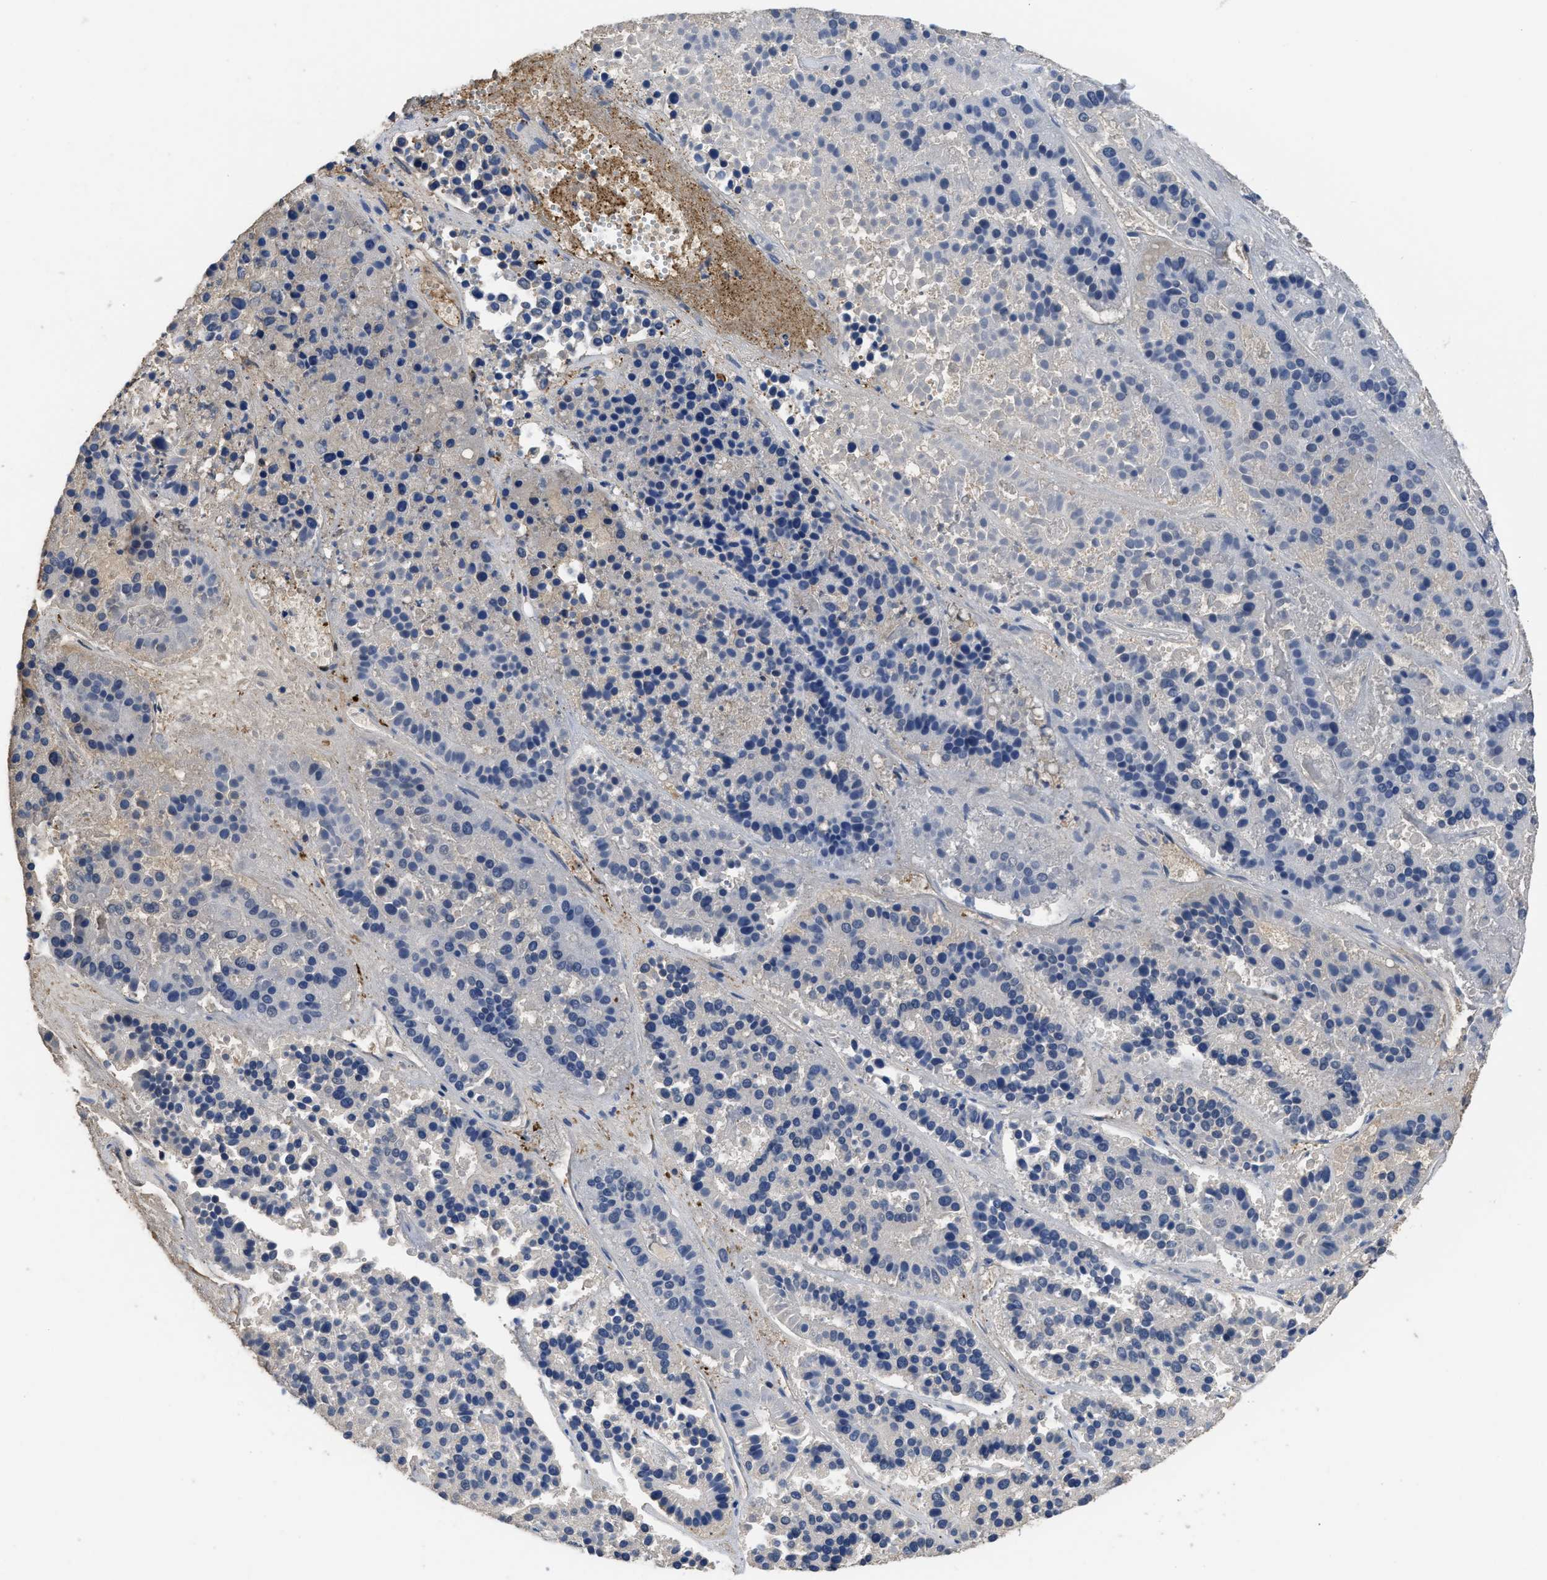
{"staining": {"intensity": "negative", "quantity": "none", "location": "none"}, "tissue": "pancreatic cancer", "cell_type": "Tumor cells", "image_type": "cancer", "snomed": [{"axis": "morphology", "description": "Adenocarcinoma, NOS"}, {"axis": "topography", "description": "Pancreas"}], "caption": "There is no significant expression in tumor cells of pancreatic cancer.", "gene": "USP4", "patient": {"sex": "male", "age": 50}}